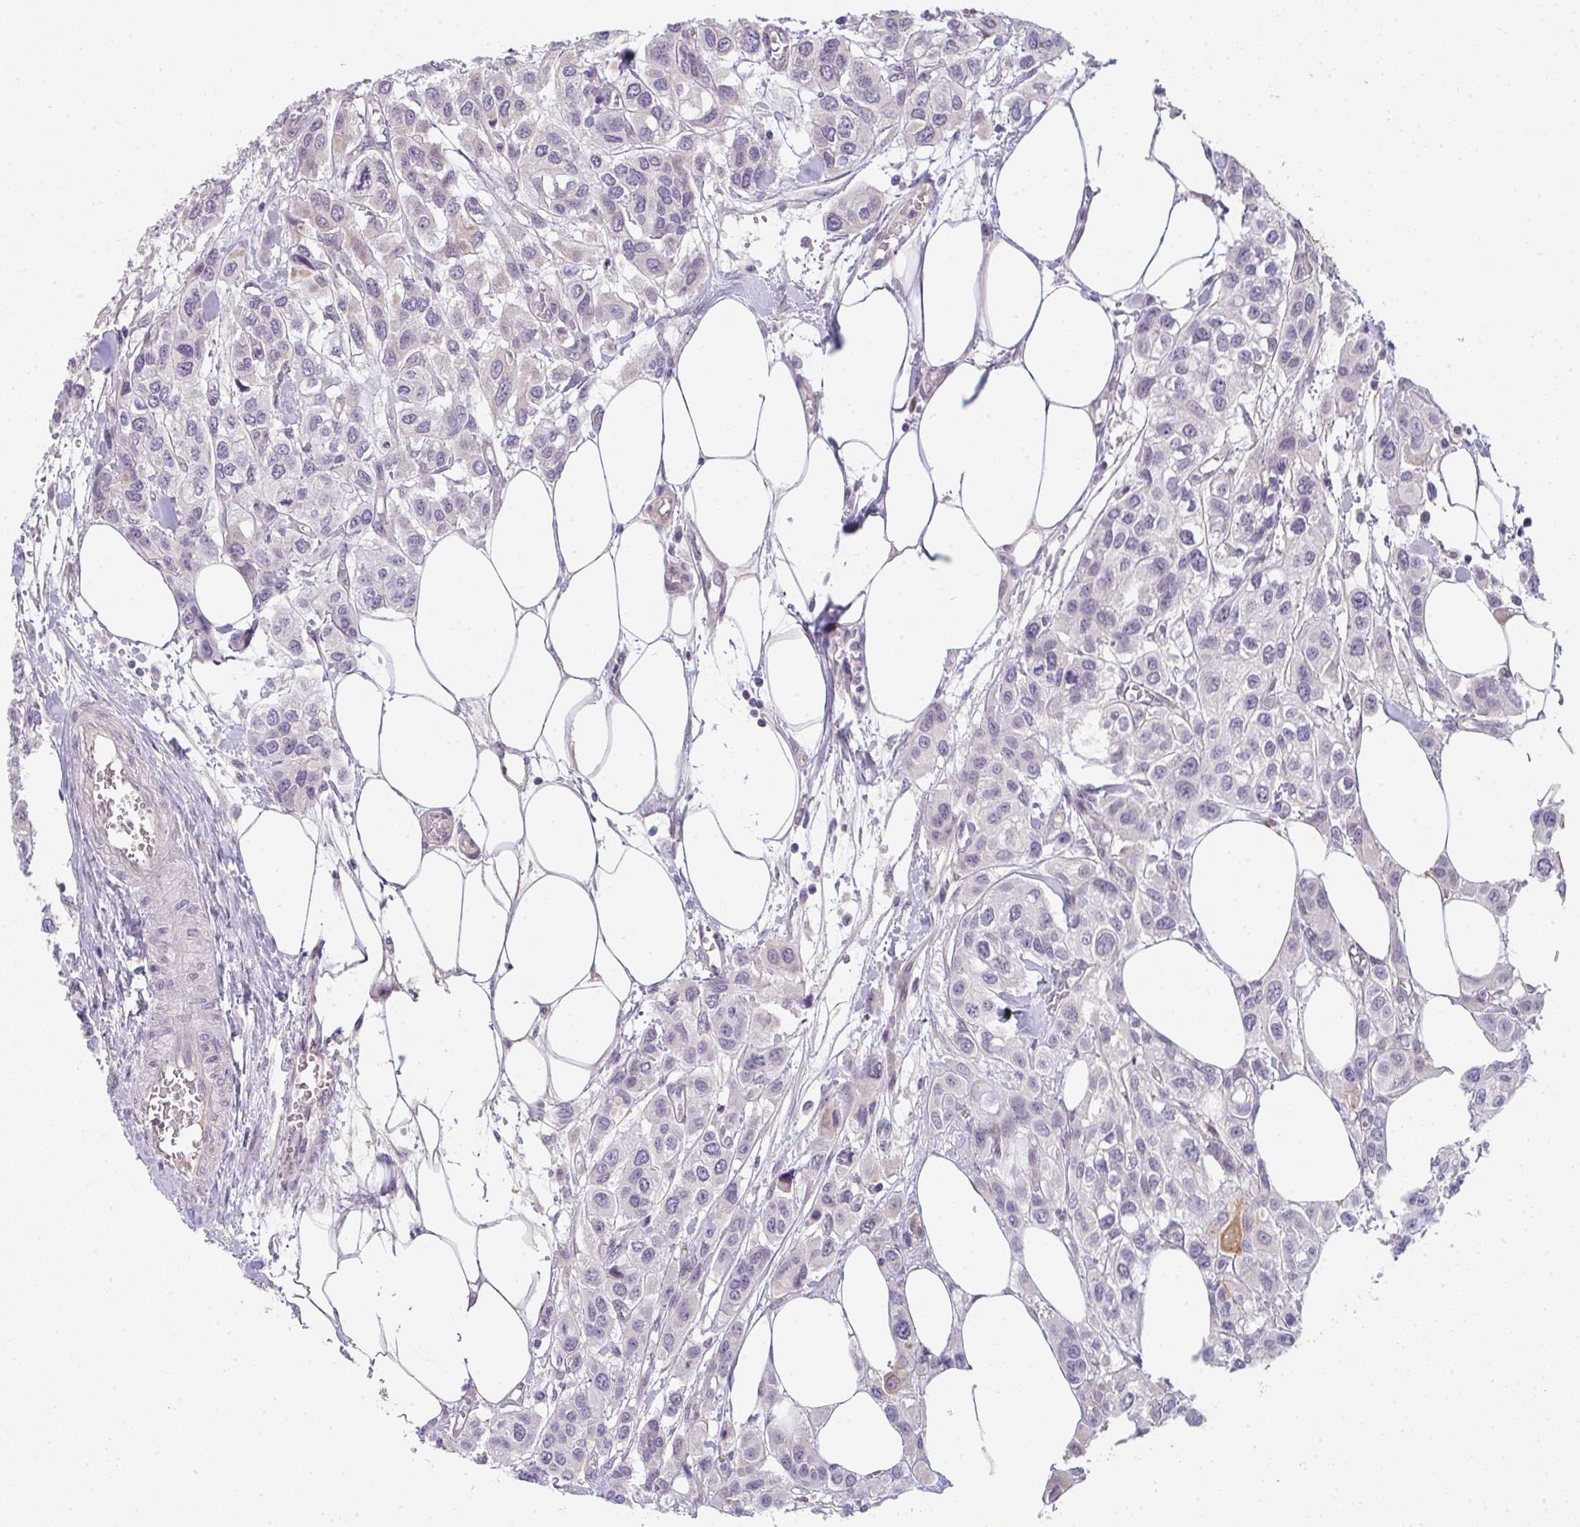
{"staining": {"intensity": "negative", "quantity": "none", "location": "none"}, "tissue": "urothelial cancer", "cell_type": "Tumor cells", "image_type": "cancer", "snomed": [{"axis": "morphology", "description": "Urothelial carcinoma, High grade"}, {"axis": "topography", "description": "Urinary bladder"}], "caption": "Immunohistochemistry (IHC) of human high-grade urothelial carcinoma exhibits no expression in tumor cells.", "gene": "TNFRSF10A", "patient": {"sex": "male", "age": 67}}